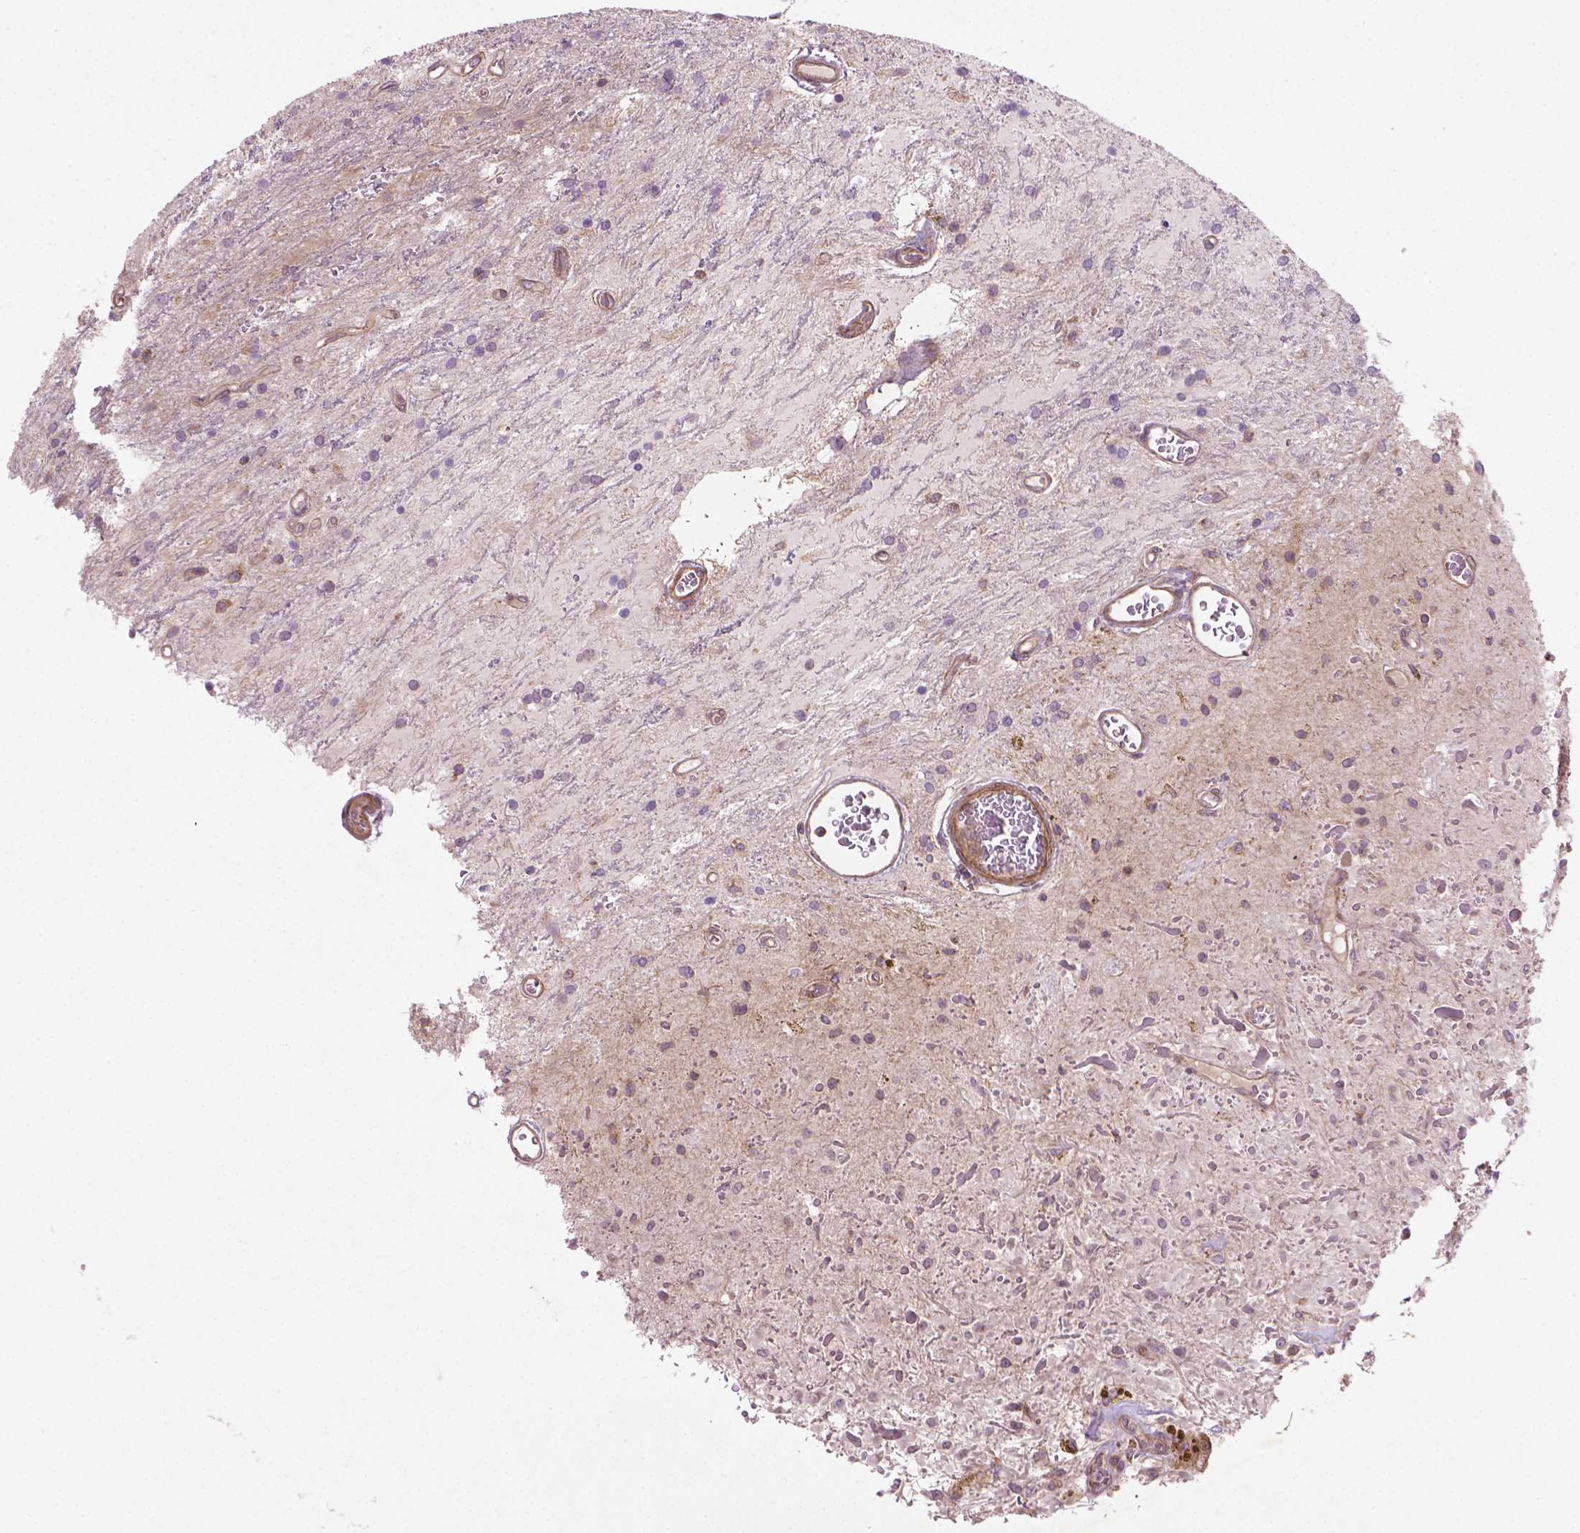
{"staining": {"intensity": "negative", "quantity": "none", "location": "none"}, "tissue": "glioma", "cell_type": "Tumor cells", "image_type": "cancer", "snomed": [{"axis": "morphology", "description": "Glioma, malignant, Low grade"}, {"axis": "topography", "description": "Cerebellum"}], "caption": "Malignant low-grade glioma was stained to show a protein in brown. There is no significant positivity in tumor cells. Nuclei are stained in blue.", "gene": "TCHP", "patient": {"sex": "female", "age": 14}}